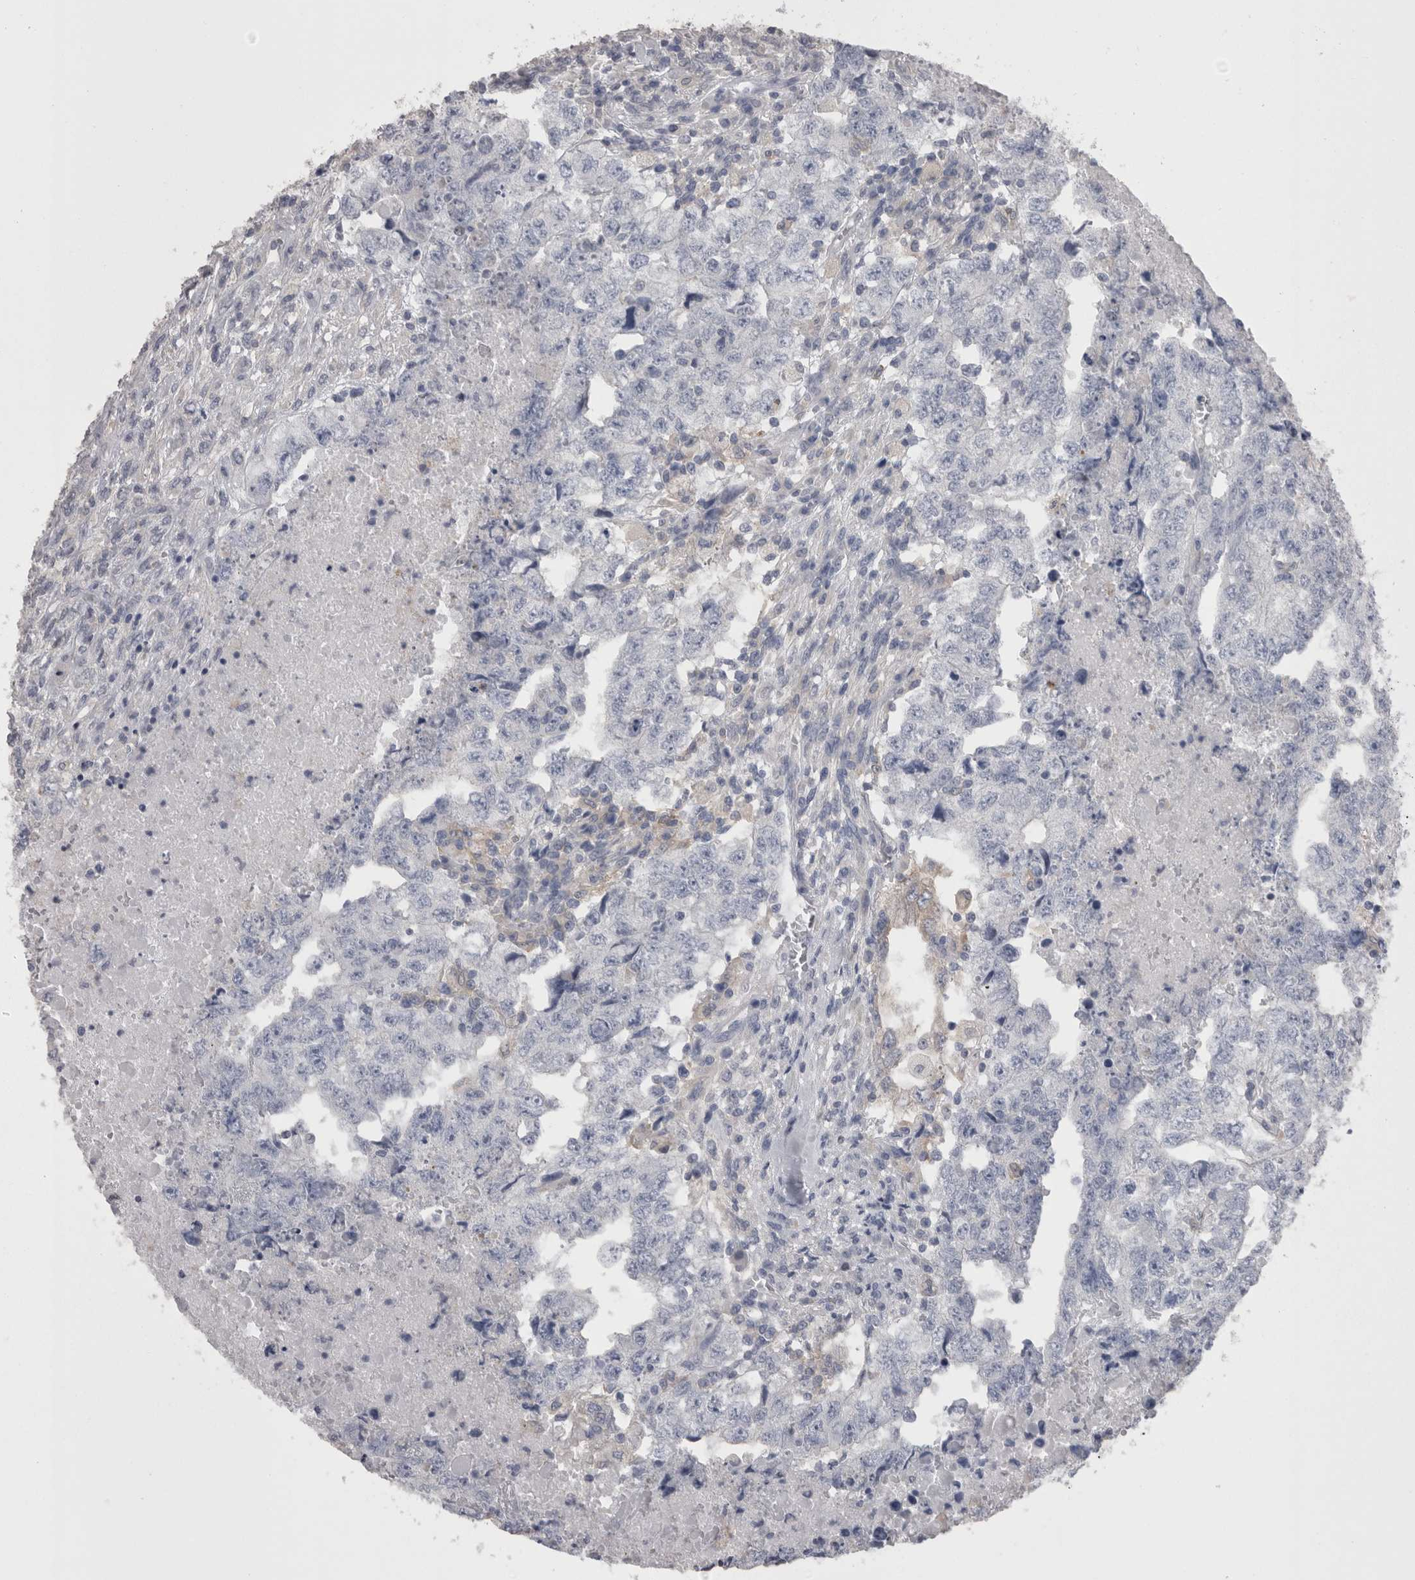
{"staining": {"intensity": "negative", "quantity": "none", "location": "none"}, "tissue": "testis cancer", "cell_type": "Tumor cells", "image_type": "cancer", "snomed": [{"axis": "morphology", "description": "Carcinoma, Embryonal, NOS"}, {"axis": "topography", "description": "Testis"}], "caption": "Protein analysis of testis embryonal carcinoma reveals no significant staining in tumor cells. The staining was performed using DAB to visualize the protein expression in brown, while the nuclei were stained in blue with hematoxylin (Magnification: 20x).", "gene": "CAMK2D", "patient": {"sex": "male", "age": 36}}